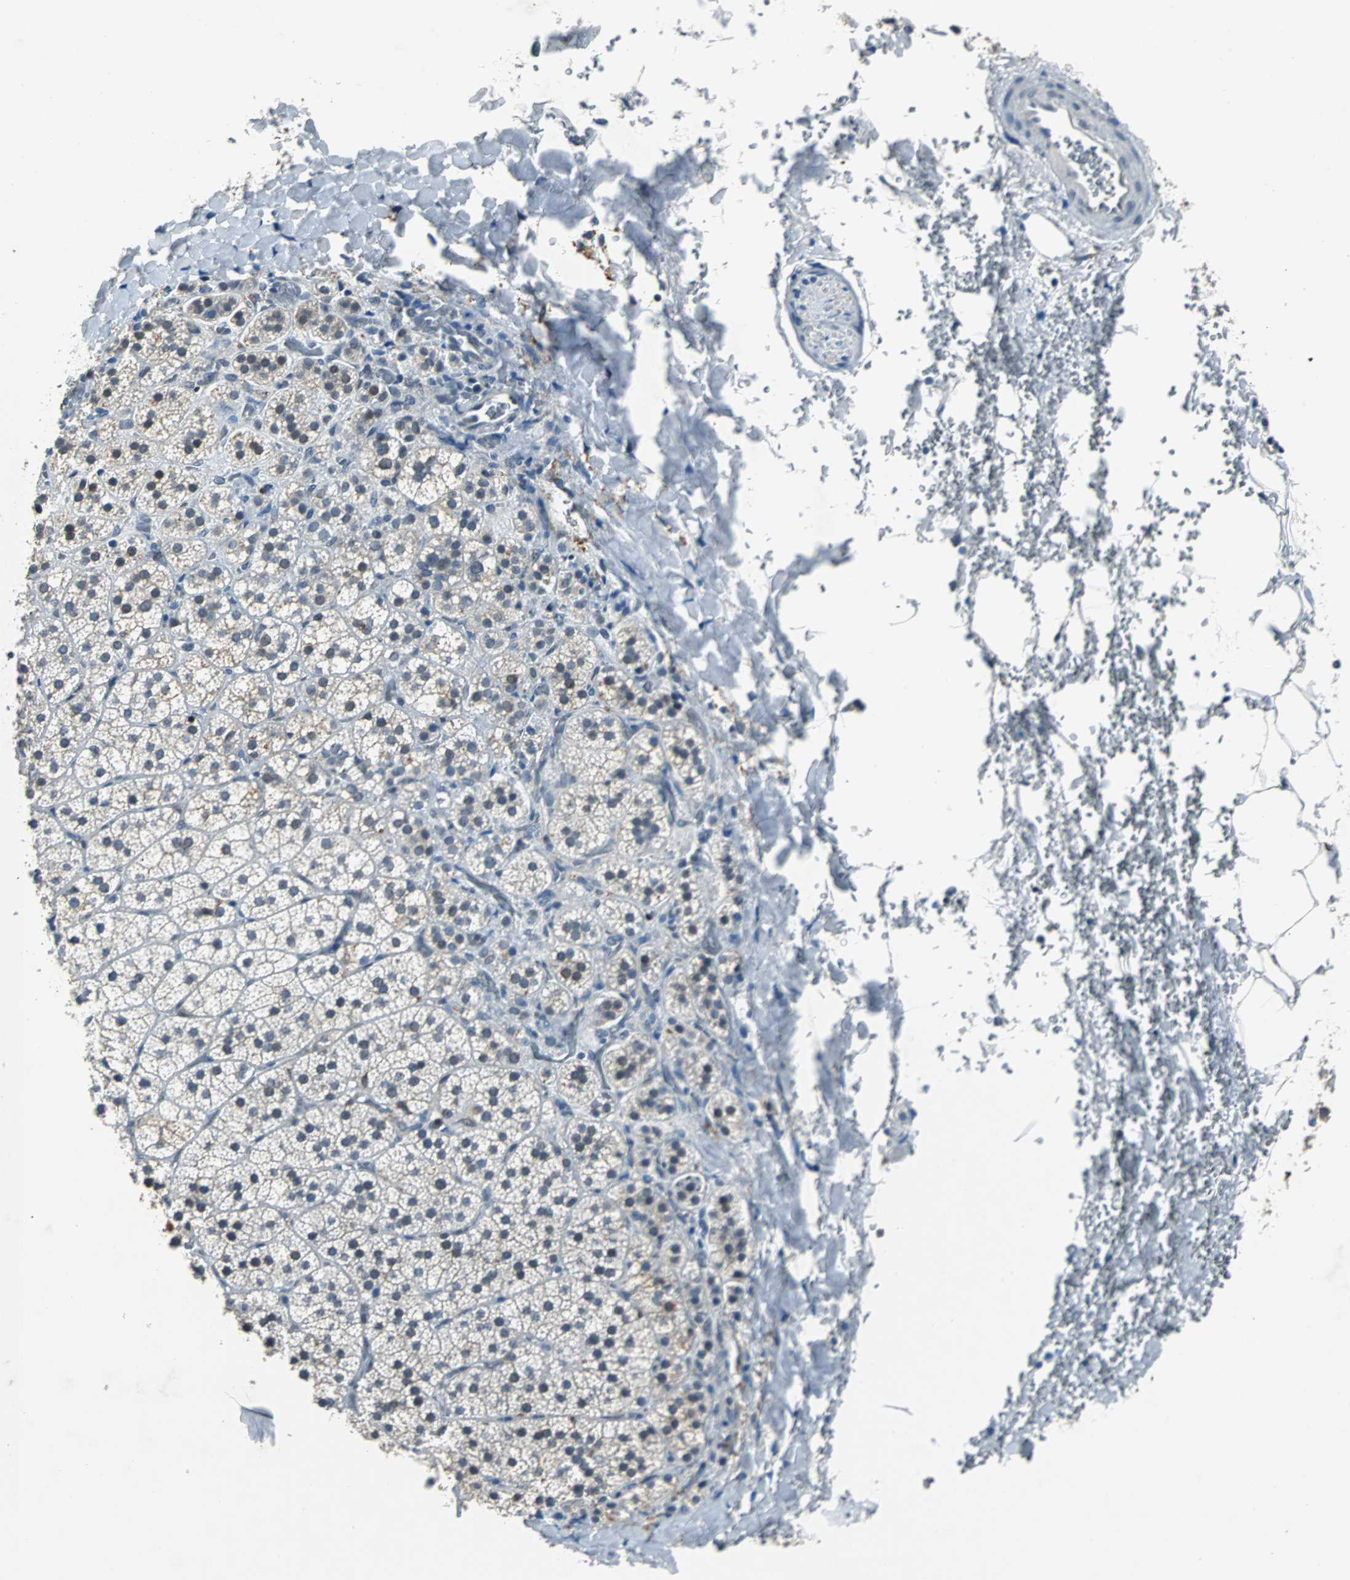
{"staining": {"intensity": "moderate", "quantity": "<25%", "location": "cytoplasmic/membranous,nuclear"}, "tissue": "adrenal gland", "cell_type": "Glandular cells", "image_type": "normal", "snomed": [{"axis": "morphology", "description": "Normal tissue, NOS"}, {"axis": "topography", "description": "Adrenal gland"}], "caption": "IHC photomicrograph of benign adrenal gland: human adrenal gland stained using immunohistochemistry shows low levels of moderate protein expression localized specifically in the cytoplasmic/membranous,nuclear of glandular cells, appearing as a cytoplasmic/membranous,nuclear brown color.", "gene": "USP28", "patient": {"sex": "female", "age": 44}}